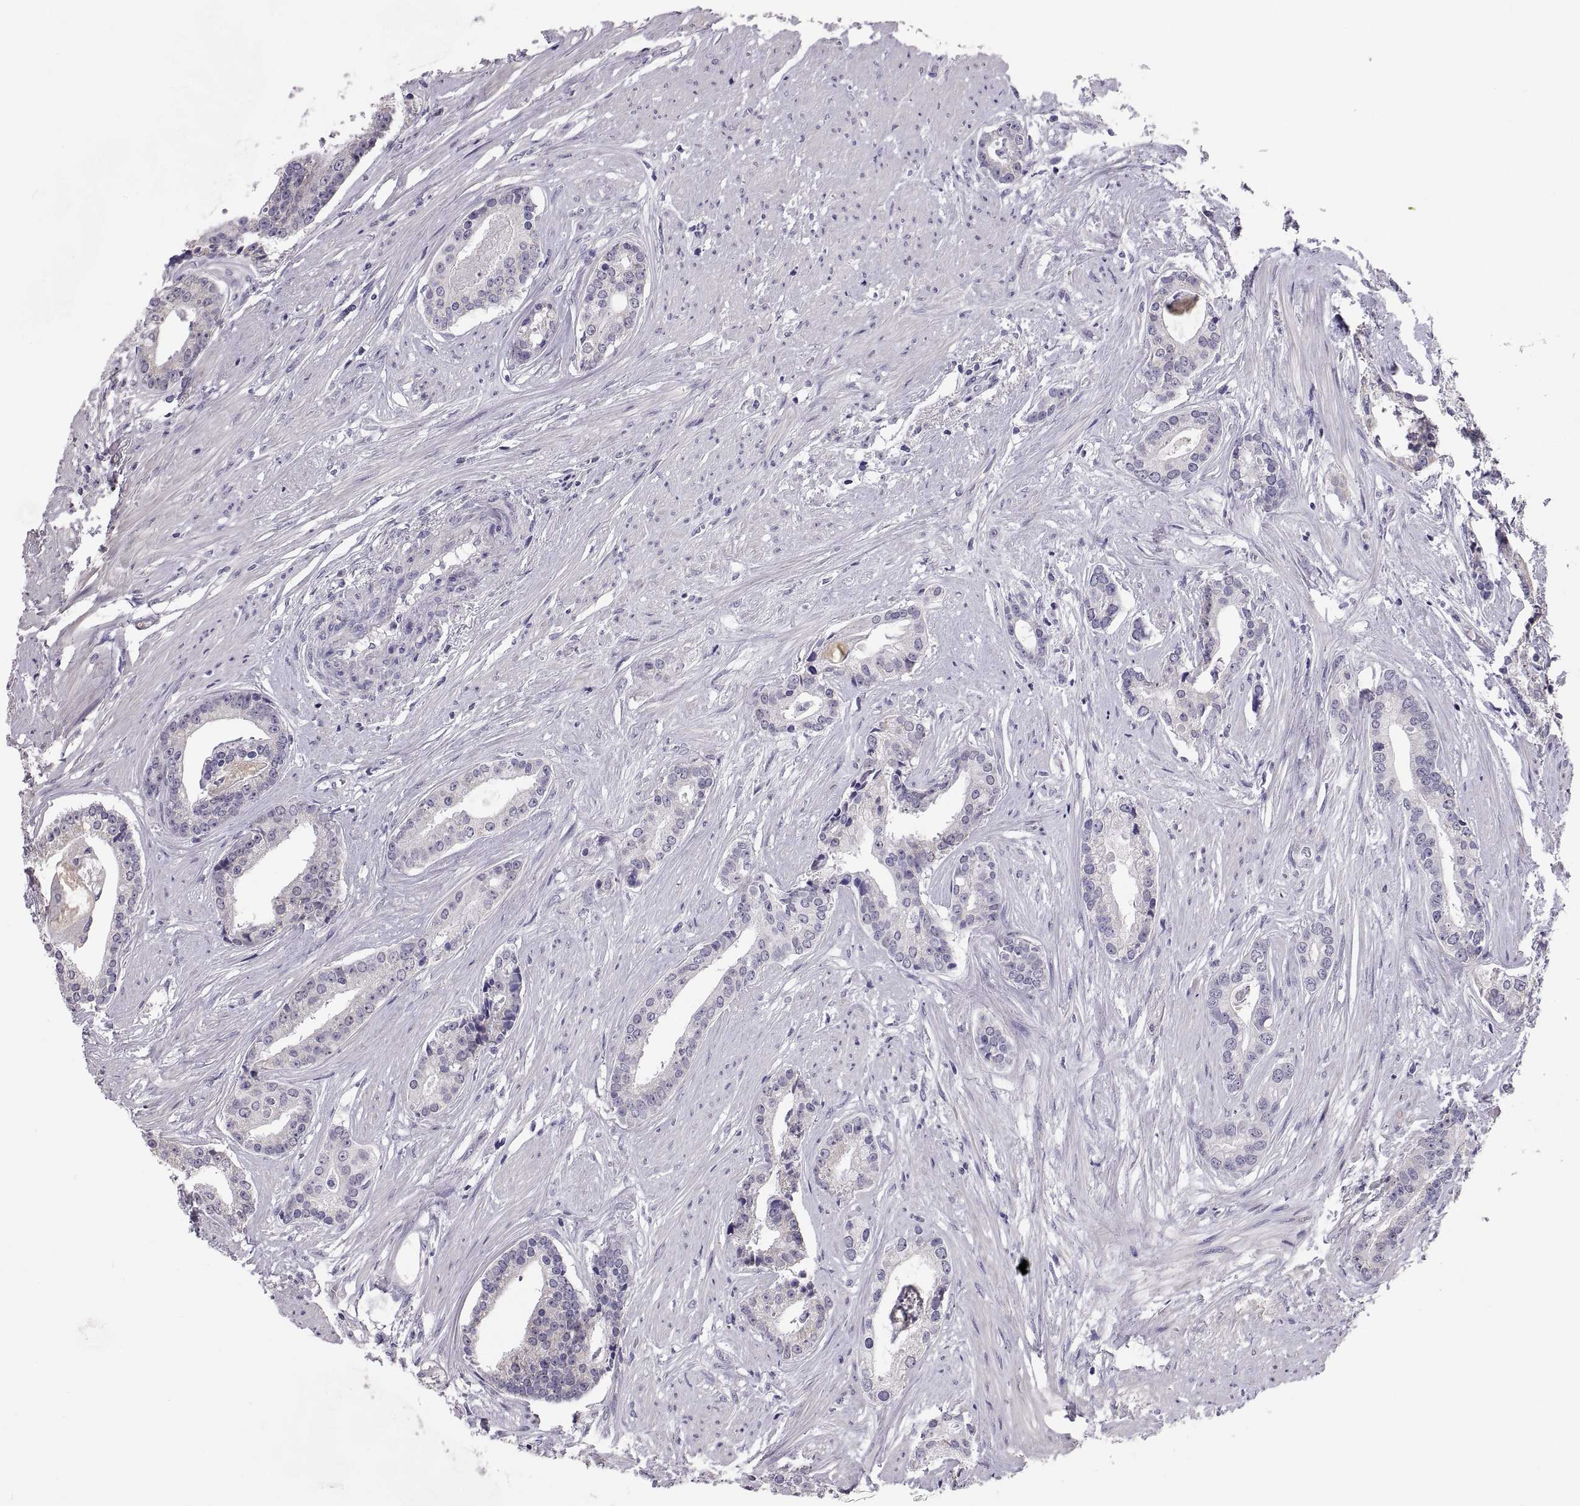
{"staining": {"intensity": "negative", "quantity": "none", "location": "none"}, "tissue": "prostate cancer", "cell_type": "Tumor cells", "image_type": "cancer", "snomed": [{"axis": "morphology", "description": "Adenocarcinoma, NOS"}, {"axis": "topography", "description": "Prostate and seminal vesicle, NOS"}, {"axis": "topography", "description": "Prostate"}], "caption": "This is an IHC image of human prostate cancer. There is no positivity in tumor cells.", "gene": "FAM170A", "patient": {"sex": "male", "age": 44}}